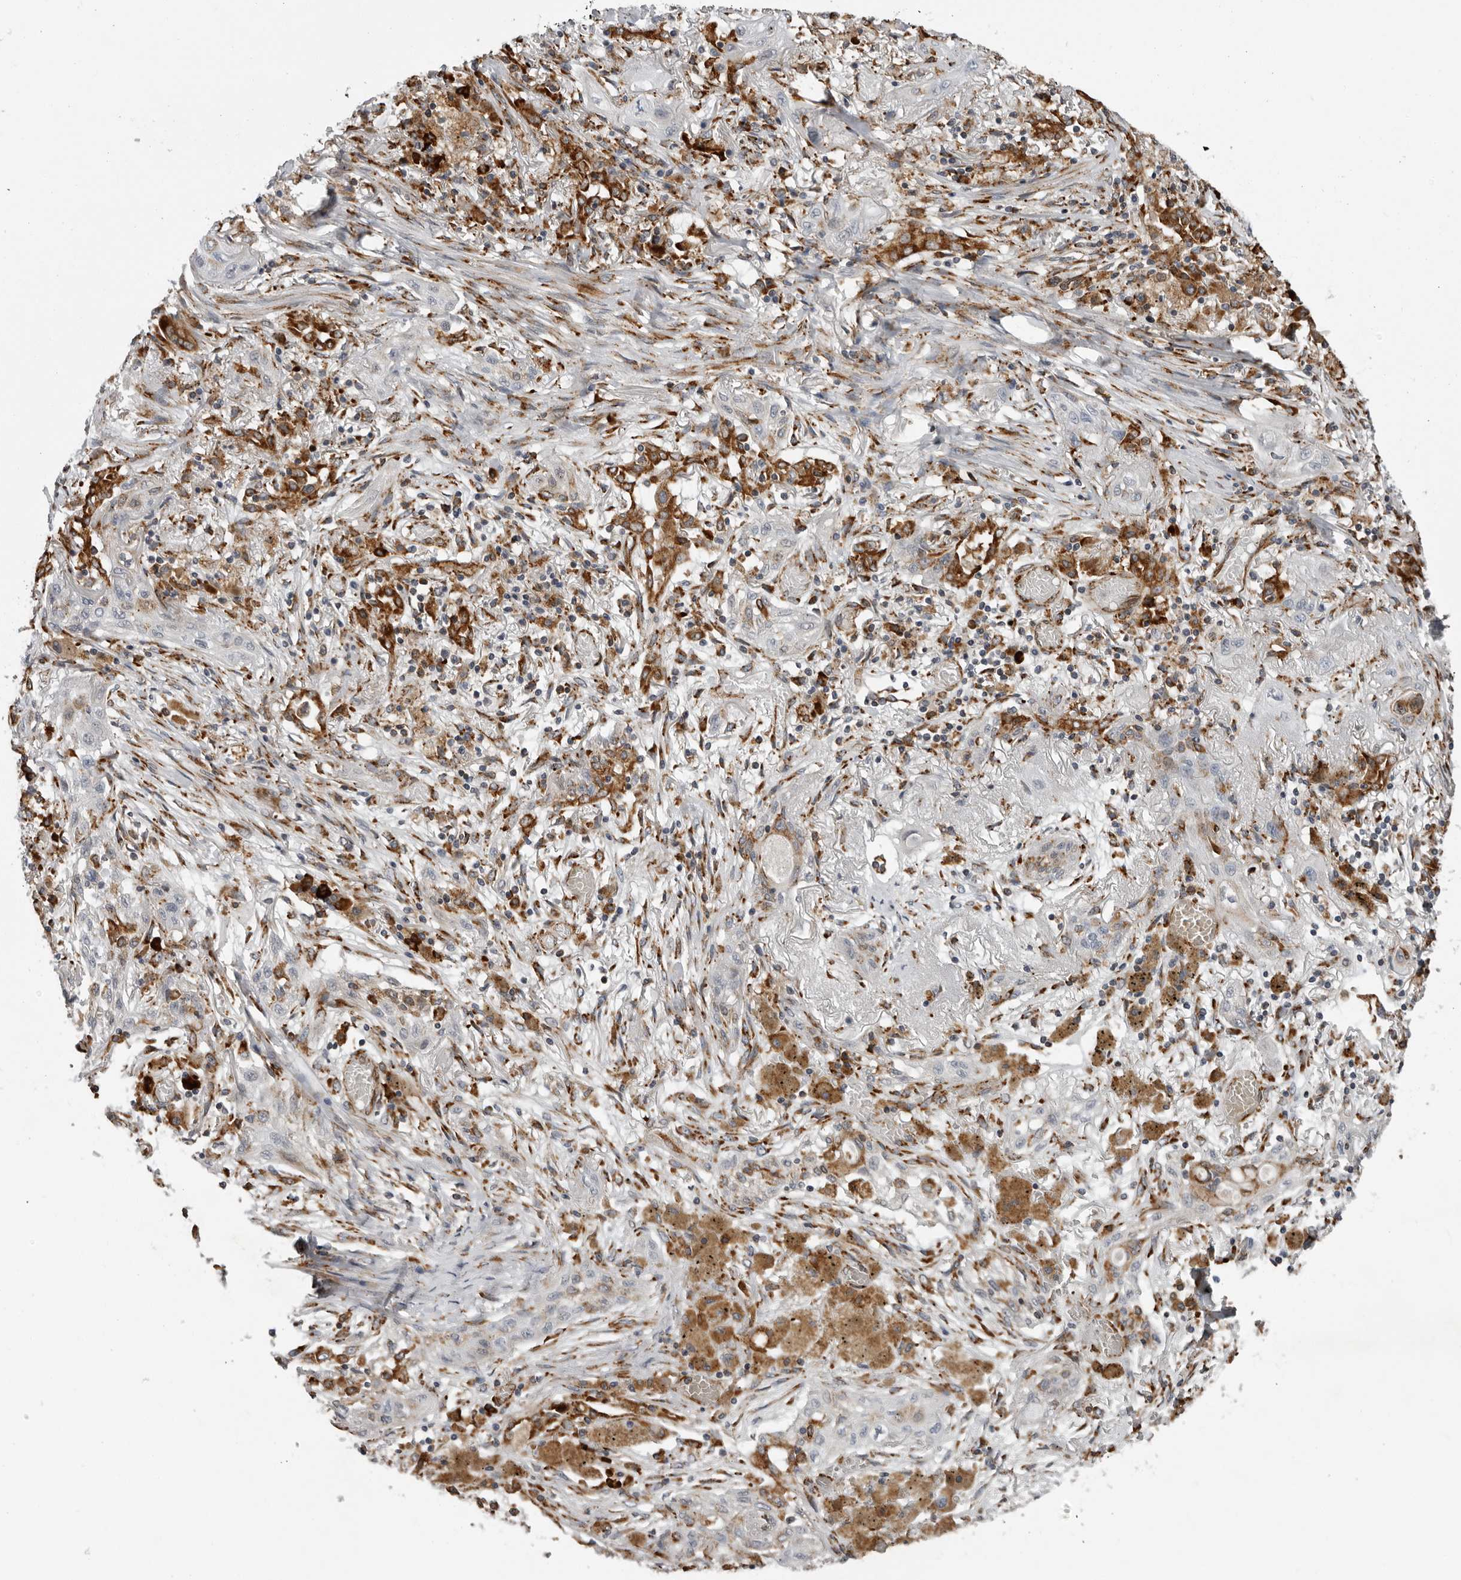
{"staining": {"intensity": "moderate", "quantity": "<25%", "location": "cytoplasmic/membranous"}, "tissue": "lung cancer", "cell_type": "Tumor cells", "image_type": "cancer", "snomed": [{"axis": "morphology", "description": "Squamous cell carcinoma, NOS"}, {"axis": "topography", "description": "Lung"}], "caption": "IHC (DAB) staining of lung cancer shows moderate cytoplasmic/membranous protein expression in approximately <25% of tumor cells.", "gene": "ALPK2", "patient": {"sex": "female", "age": 47}}